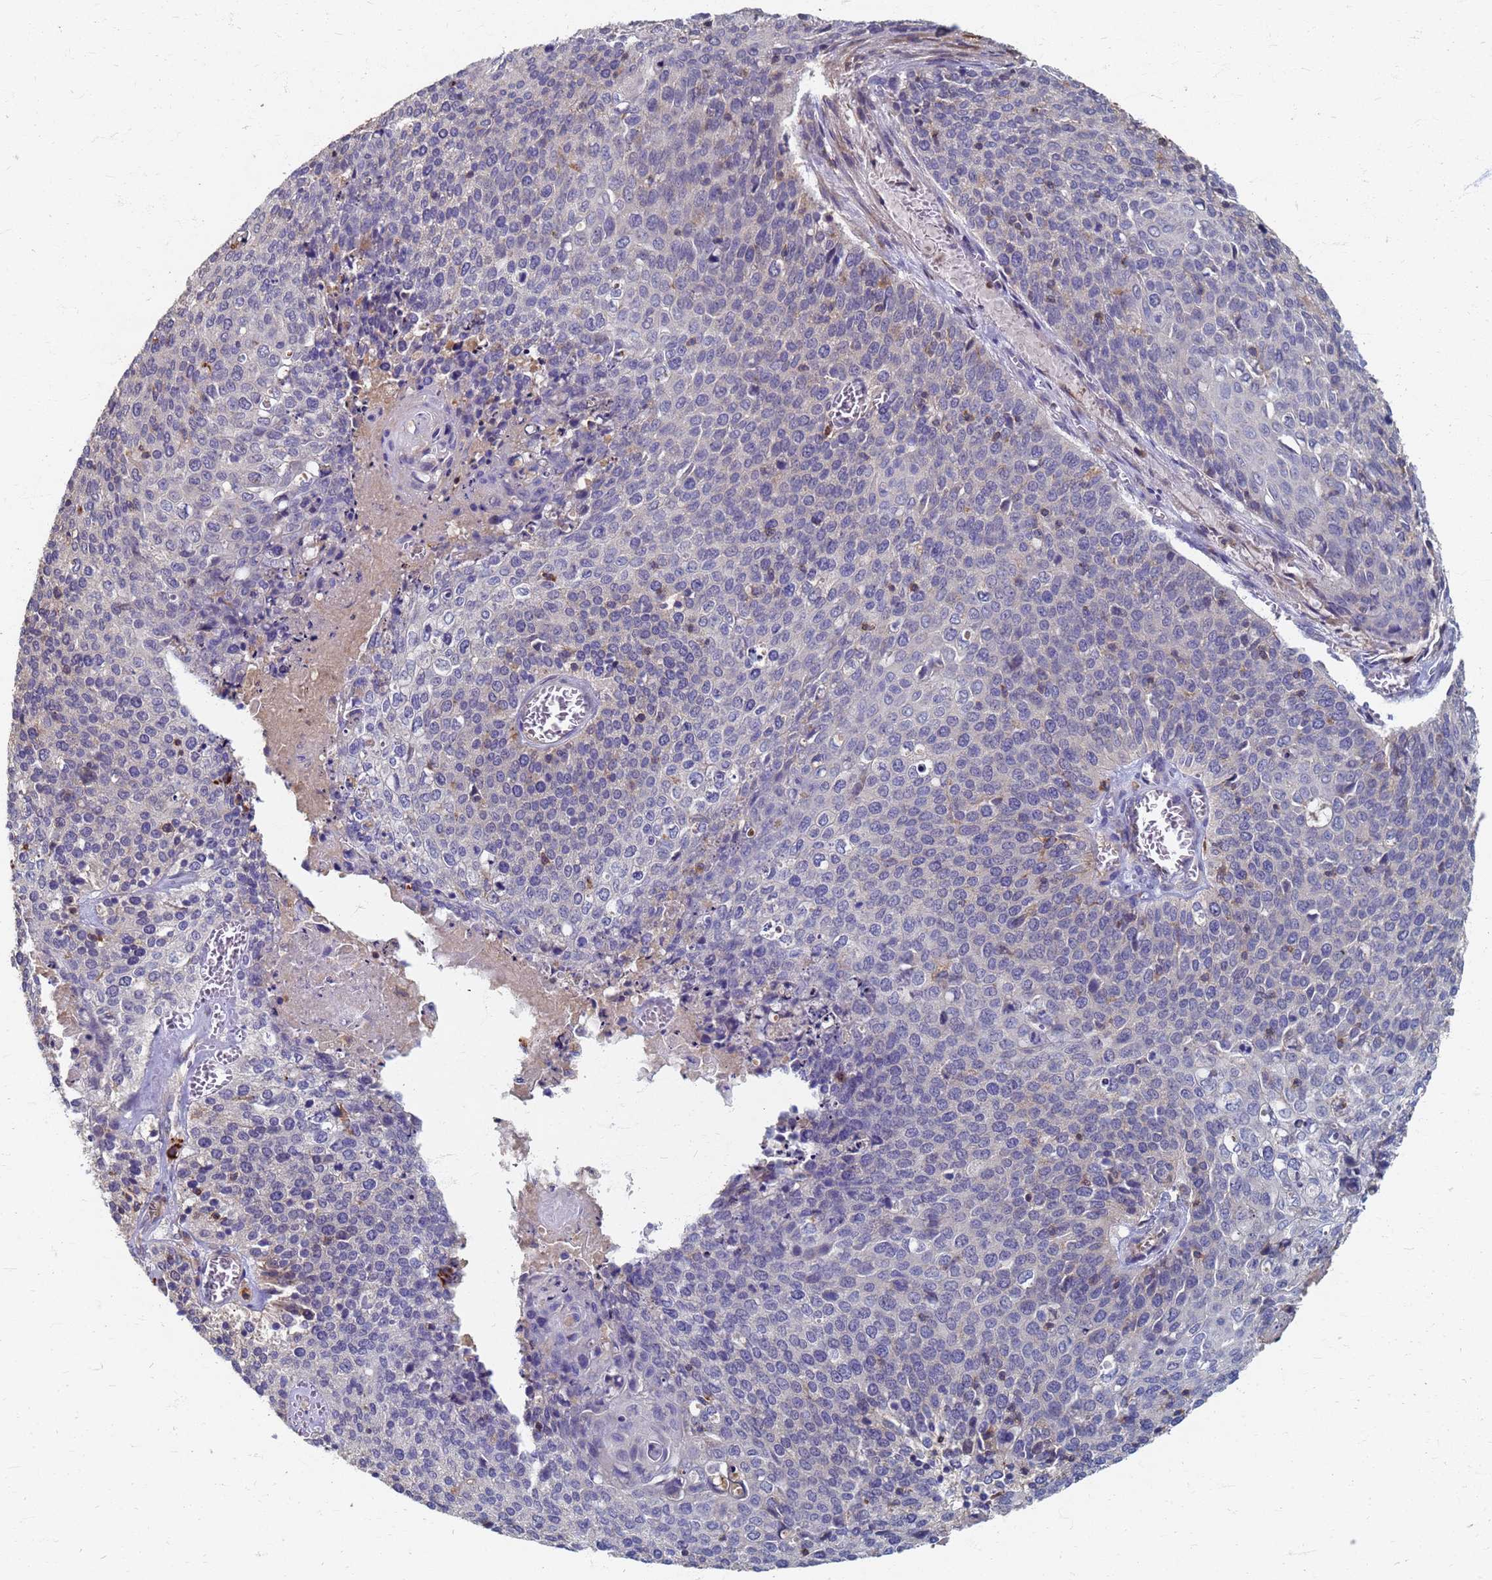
{"staining": {"intensity": "negative", "quantity": "none", "location": "none"}, "tissue": "cervical cancer", "cell_type": "Tumor cells", "image_type": "cancer", "snomed": [{"axis": "morphology", "description": "Squamous cell carcinoma, NOS"}, {"axis": "topography", "description": "Cervix"}], "caption": "Immunohistochemistry (IHC) micrograph of squamous cell carcinoma (cervical) stained for a protein (brown), which exhibits no expression in tumor cells.", "gene": "KRCC1", "patient": {"sex": "female", "age": 39}}